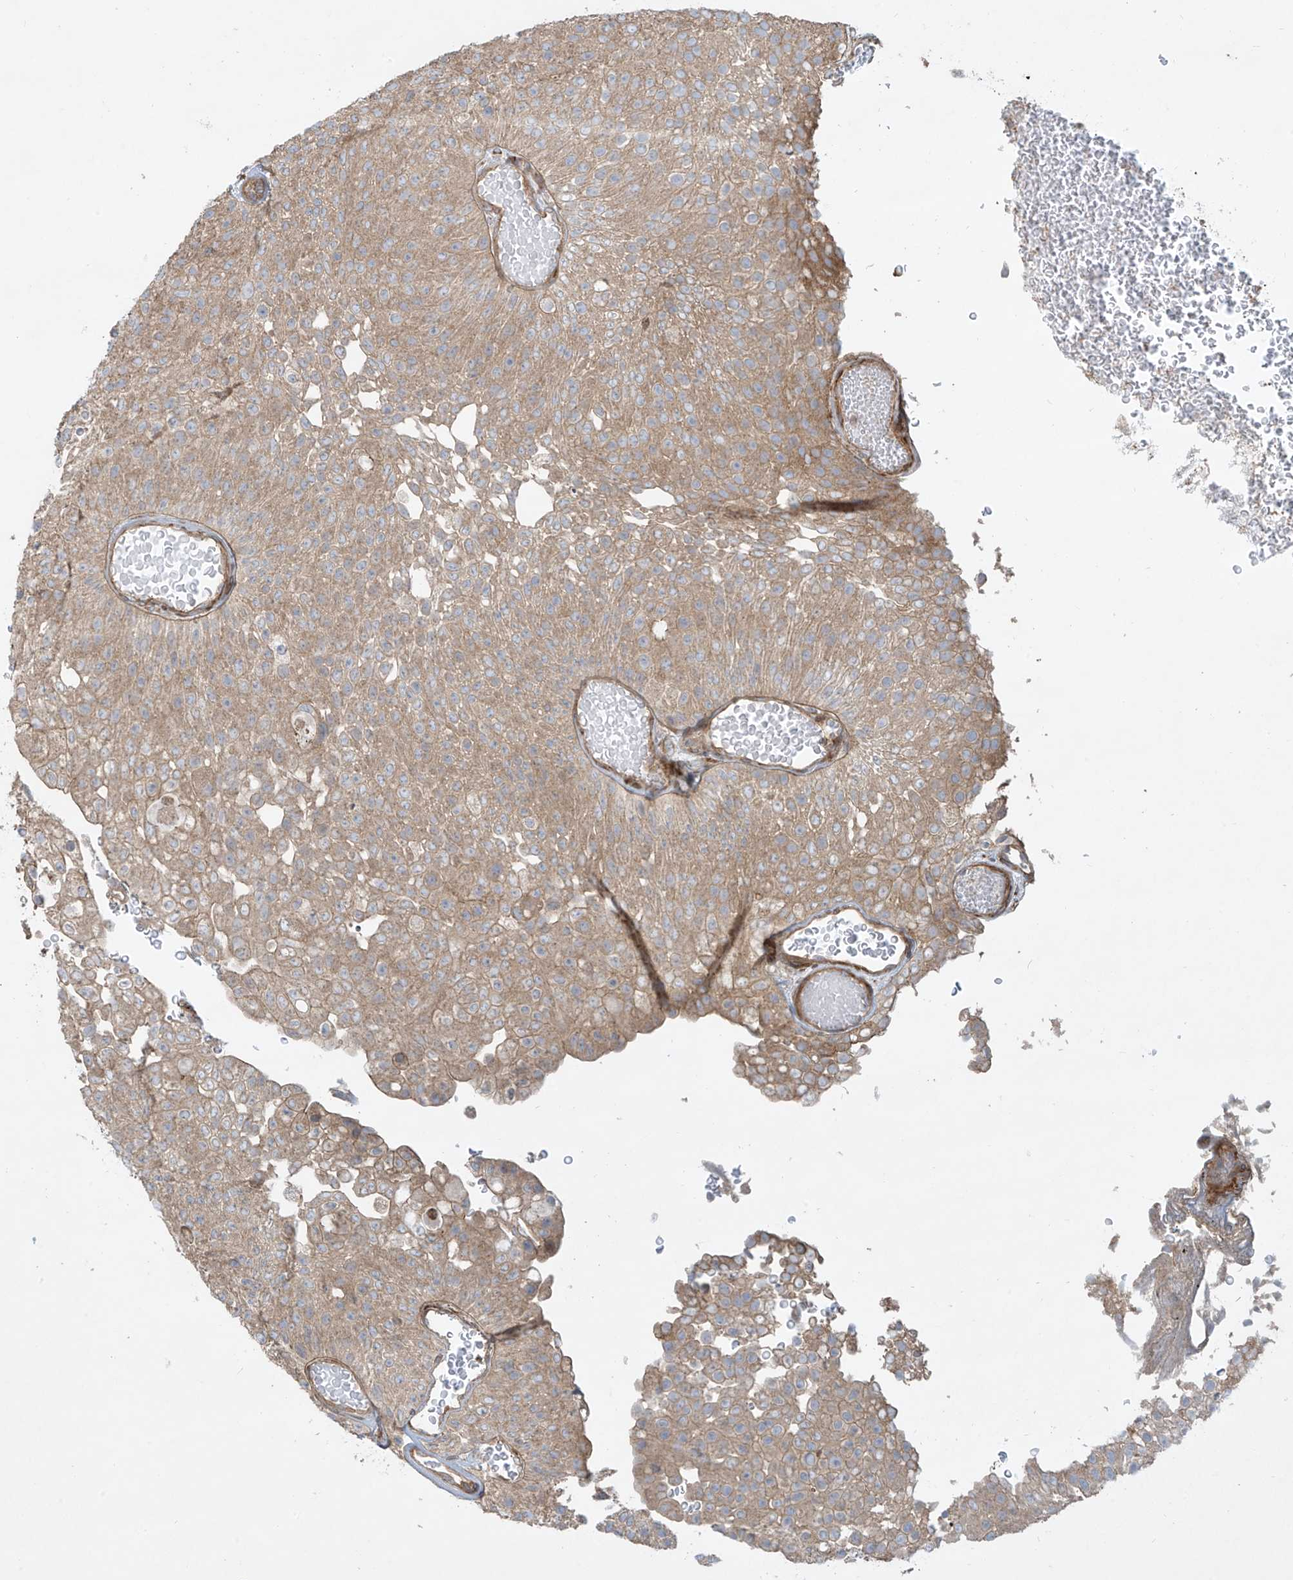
{"staining": {"intensity": "moderate", "quantity": ">75%", "location": "cytoplasmic/membranous"}, "tissue": "urothelial cancer", "cell_type": "Tumor cells", "image_type": "cancer", "snomed": [{"axis": "morphology", "description": "Urothelial carcinoma, Low grade"}, {"axis": "topography", "description": "Urinary bladder"}], "caption": "This is a histology image of immunohistochemistry (IHC) staining of low-grade urothelial carcinoma, which shows moderate positivity in the cytoplasmic/membranous of tumor cells.", "gene": "DDIT4", "patient": {"sex": "male", "age": 78}}